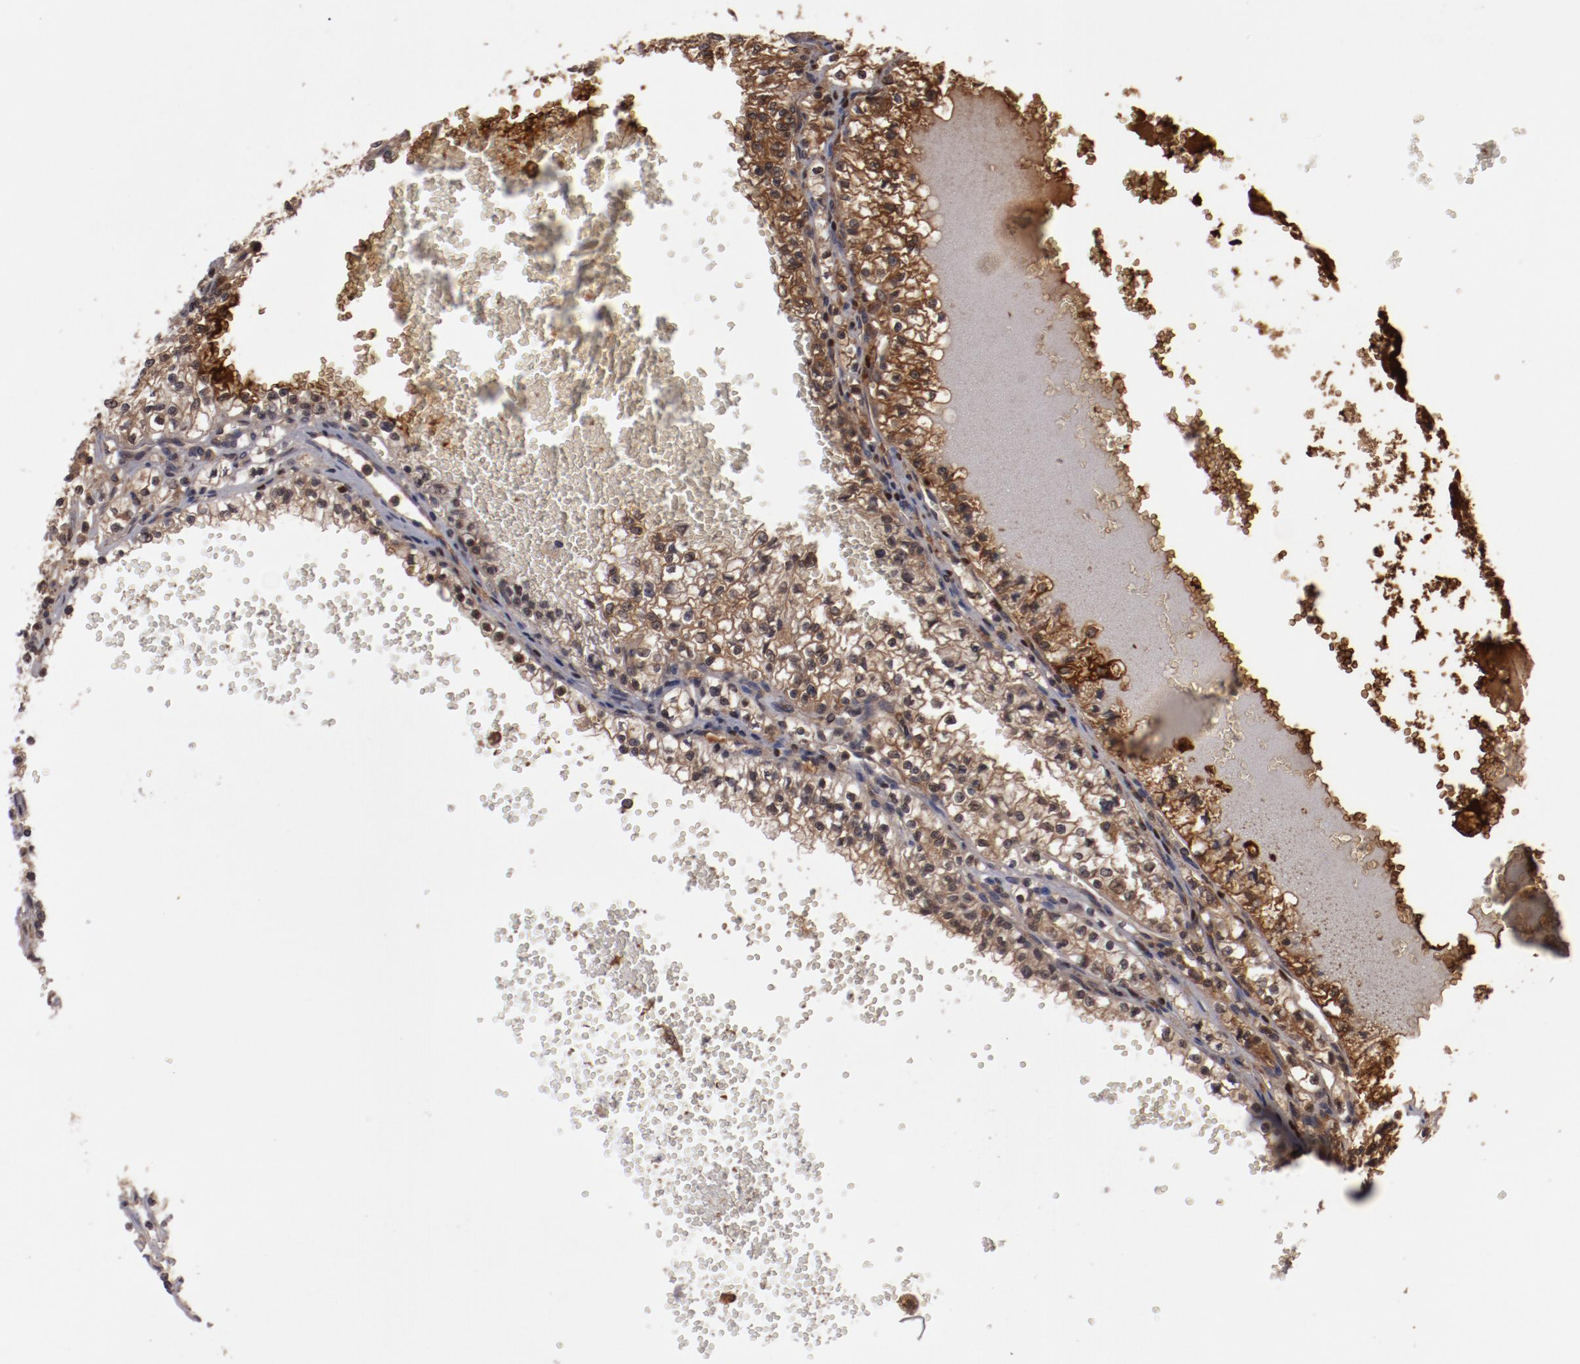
{"staining": {"intensity": "moderate", "quantity": ">75%", "location": "cytoplasmic/membranous,nuclear"}, "tissue": "renal cancer", "cell_type": "Tumor cells", "image_type": "cancer", "snomed": [{"axis": "morphology", "description": "Adenocarcinoma, NOS"}, {"axis": "topography", "description": "Kidney"}], "caption": "The micrograph reveals a brown stain indicating the presence of a protein in the cytoplasmic/membranous and nuclear of tumor cells in renal cancer (adenocarcinoma). The staining was performed using DAB to visualize the protein expression in brown, while the nuclei were stained in blue with hematoxylin (Magnification: 20x).", "gene": "SERPINA7", "patient": {"sex": "male", "age": 61}}